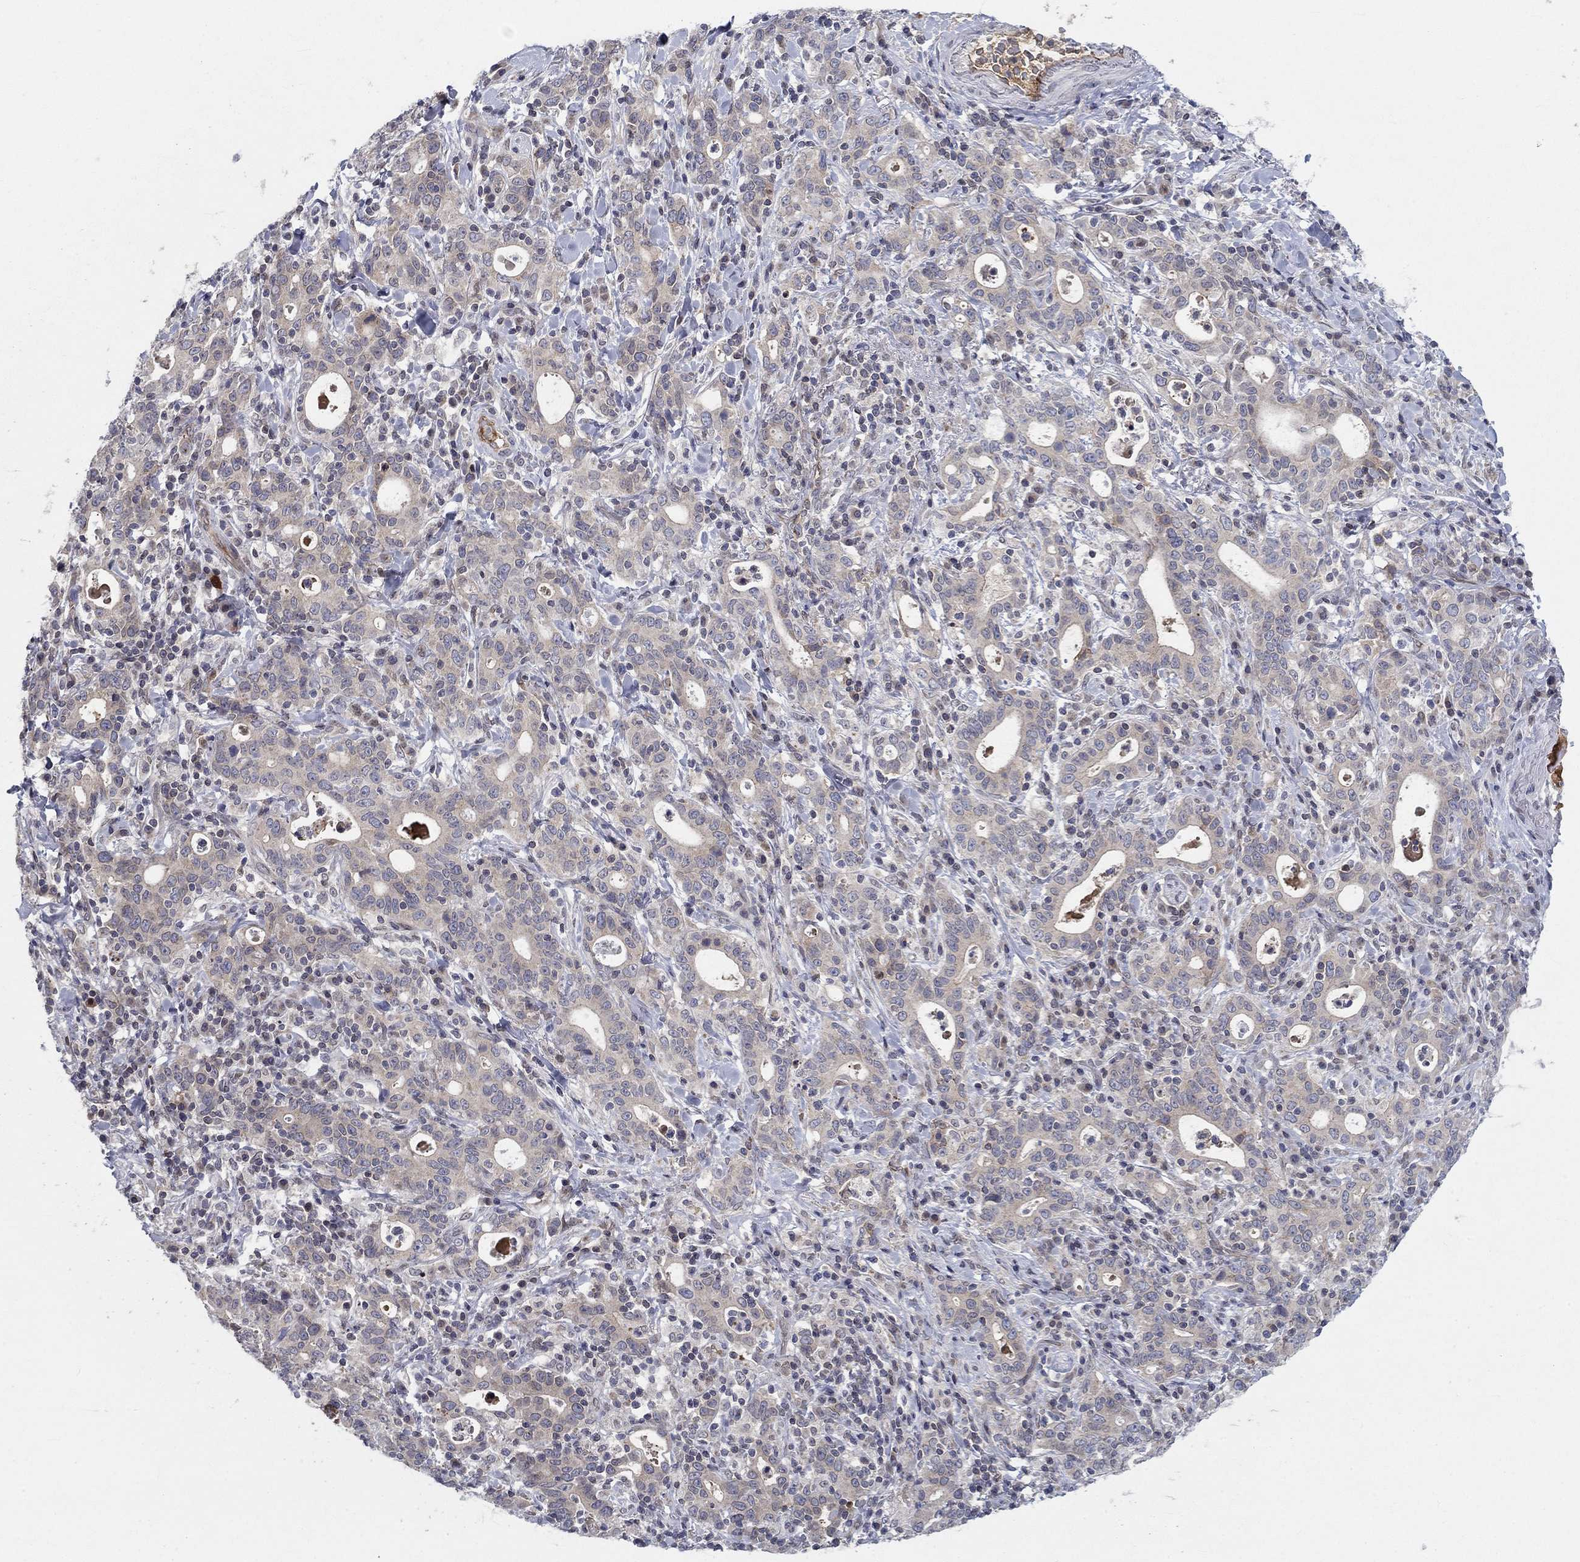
{"staining": {"intensity": "moderate", "quantity": "<25%", "location": "cytoplasmic/membranous"}, "tissue": "stomach cancer", "cell_type": "Tumor cells", "image_type": "cancer", "snomed": [{"axis": "morphology", "description": "Adenocarcinoma, NOS"}, {"axis": "topography", "description": "Stomach"}], "caption": "Immunohistochemical staining of human stomach adenocarcinoma displays moderate cytoplasmic/membranous protein positivity in about <25% of tumor cells. (Brightfield microscopy of DAB IHC at high magnification).", "gene": "CETN3", "patient": {"sex": "male", "age": 79}}